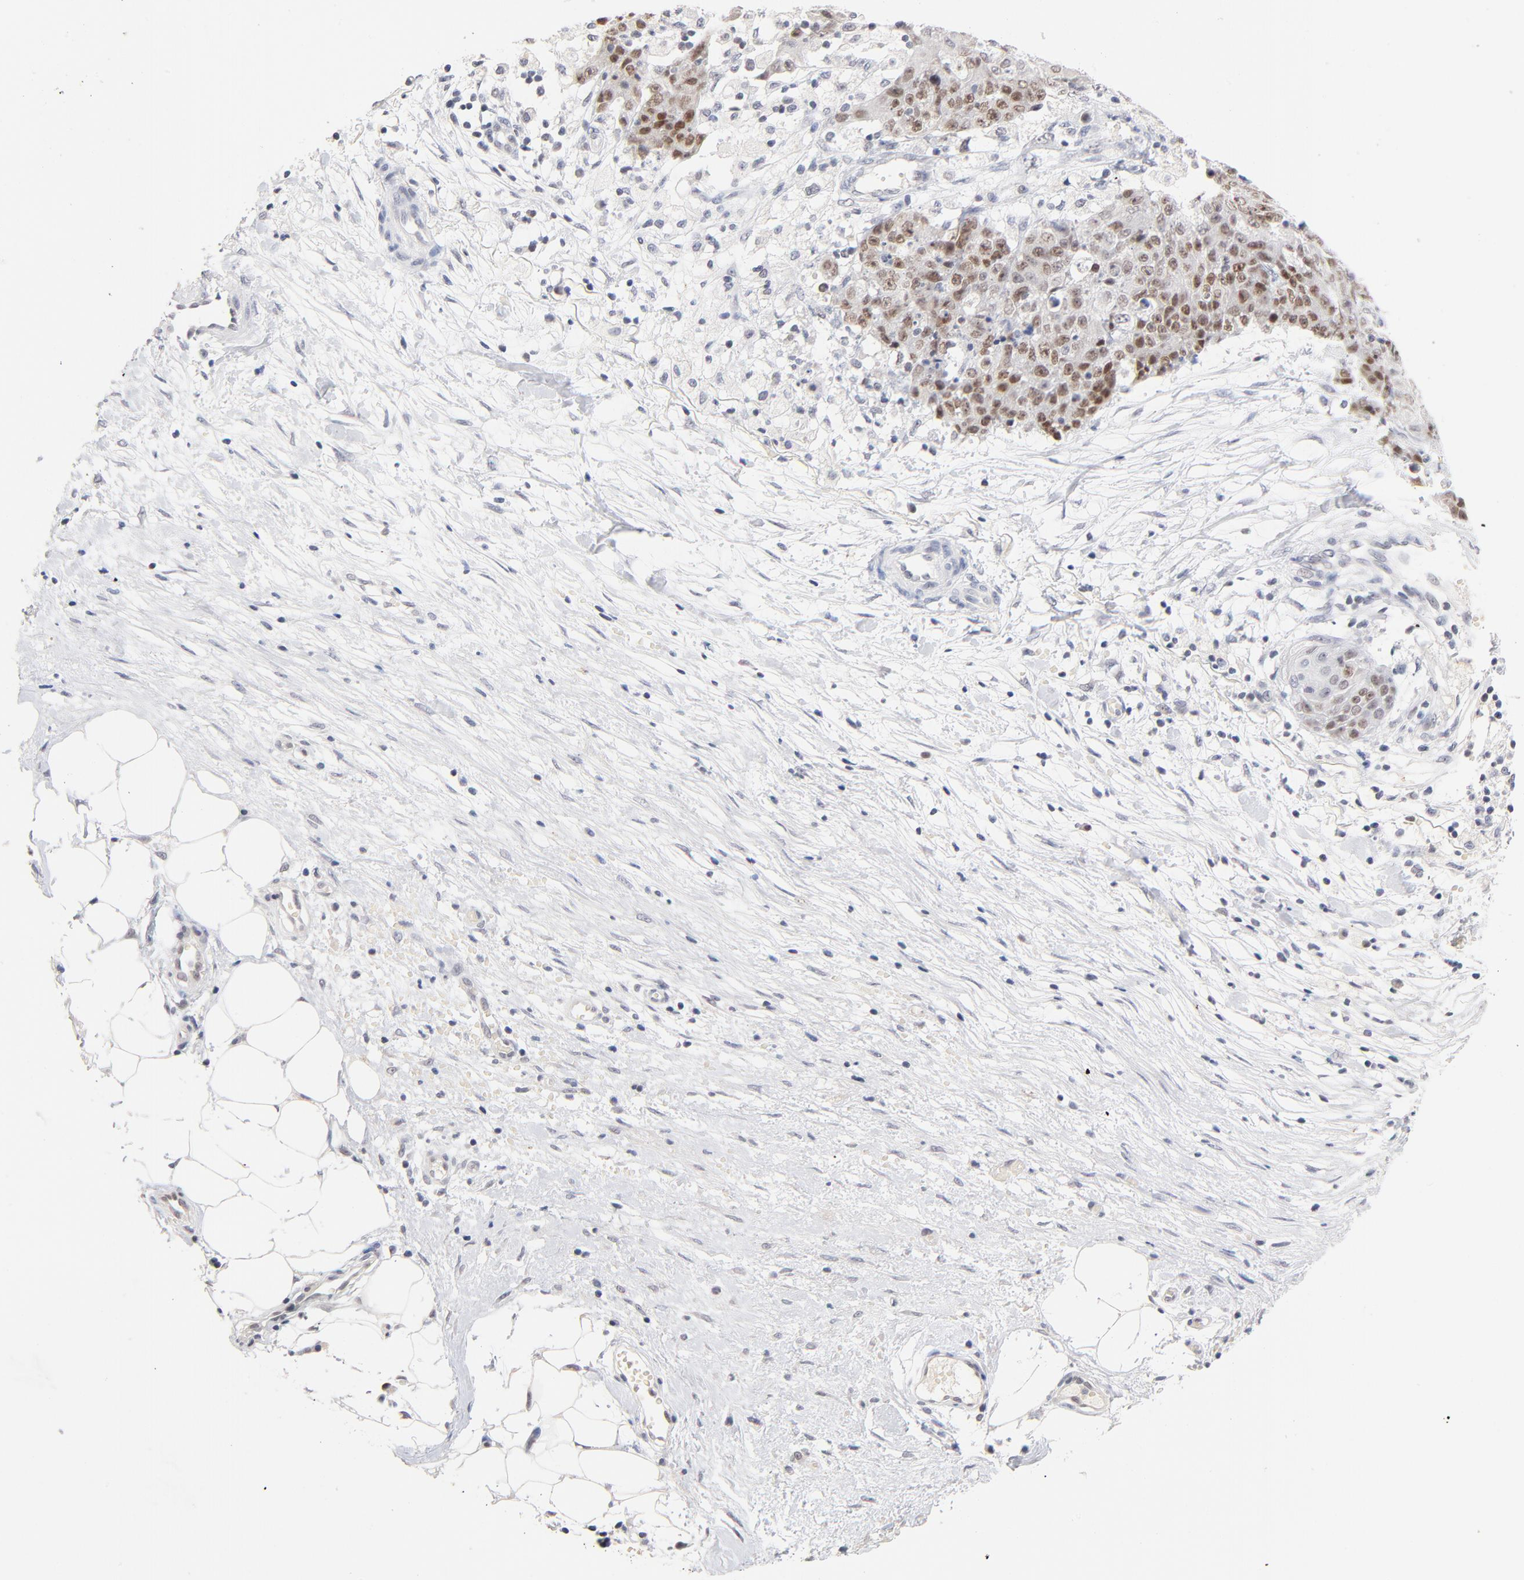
{"staining": {"intensity": "weak", "quantity": "25%-75%", "location": "nuclear"}, "tissue": "ovarian cancer", "cell_type": "Tumor cells", "image_type": "cancer", "snomed": [{"axis": "morphology", "description": "Carcinoma, endometroid"}, {"axis": "topography", "description": "Ovary"}], "caption": "This histopathology image demonstrates ovarian cancer (endometroid carcinoma) stained with immunohistochemistry to label a protein in brown. The nuclear of tumor cells show weak positivity for the protein. Nuclei are counter-stained blue.", "gene": "ORC2", "patient": {"sex": "female", "age": 42}}